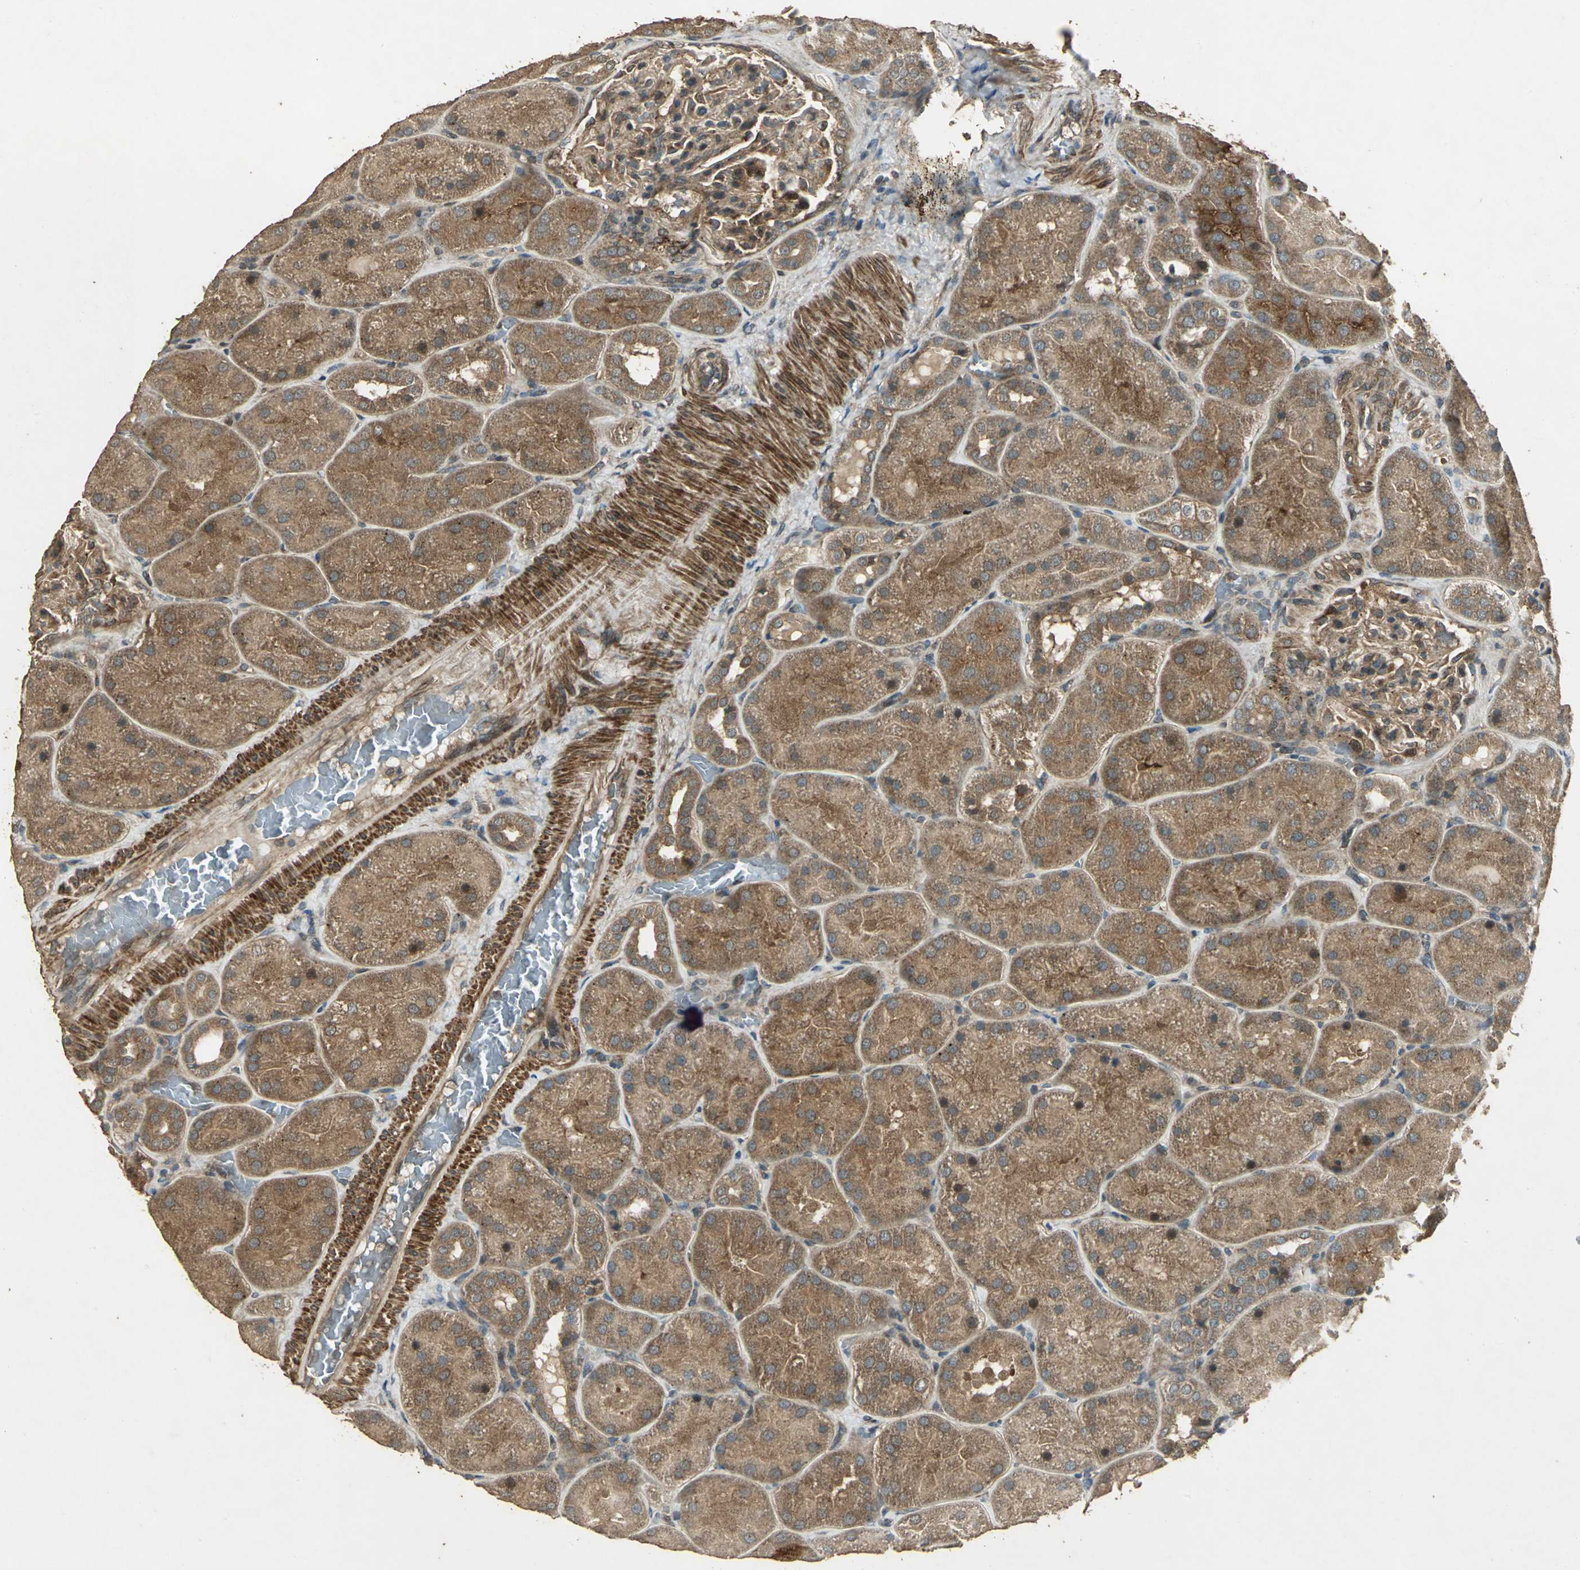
{"staining": {"intensity": "moderate", "quantity": ">75%", "location": "cytoplasmic/membranous"}, "tissue": "kidney", "cell_type": "Cells in glomeruli", "image_type": "normal", "snomed": [{"axis": "morphology", "description": "Normal tissue, NOS"}, {"axis": "topography", "description": "Kidney"}], "caption": "Immunohistochemistry (IHC) histopathology image of benign human kidney stained for a protein (brown), which demonstrates medium levels of moderate cytoplasmic/membranous positivity in approximately >75% of cells in glomeruli.", "gene": "KANK1", "patient": {"sex": "male", "age": 28}}